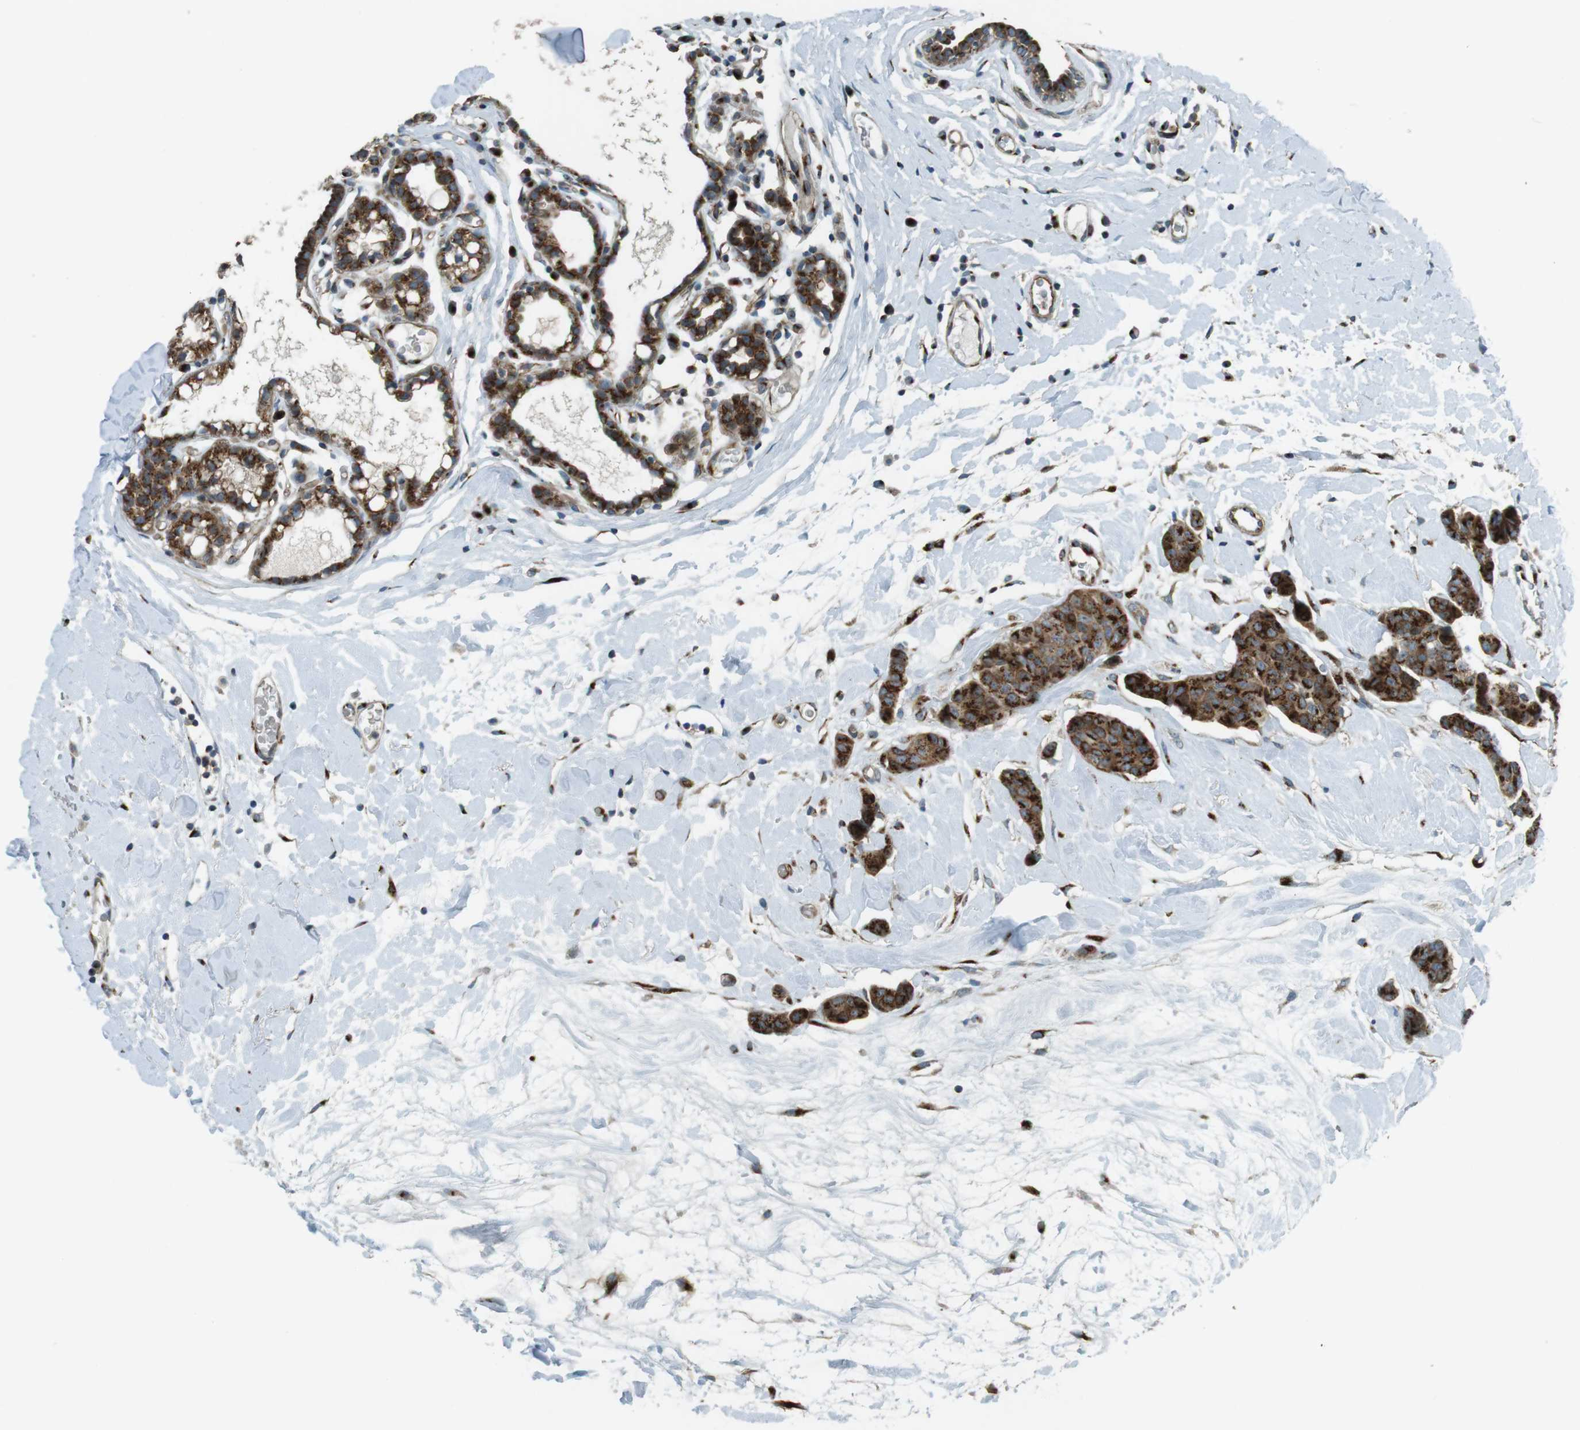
{"staining": {"intensity": "strong", "quantity": ">75%", "location": "cytoplasmic/membranous"}, "tissue": "breast cancer", "cell_type": "Tumor cells", "image_type": "cancer", "snomed": [{"axis": "morphology", "description": "Normal tissue, NOS"}, {"axis": "morphology", "description": "Duct carcinoma"}, {"axis": "topography", "description": "Breast"}], "caption": "Brown immunohistochemical staining in human breast cancer (infiltrating ductal carcinoma) reveals strong cytoplasmic/membranous staining in approximately >75% of tumor cells.", "gene": "TMEM115", "patient": {"sex": "female", "age": 40}}